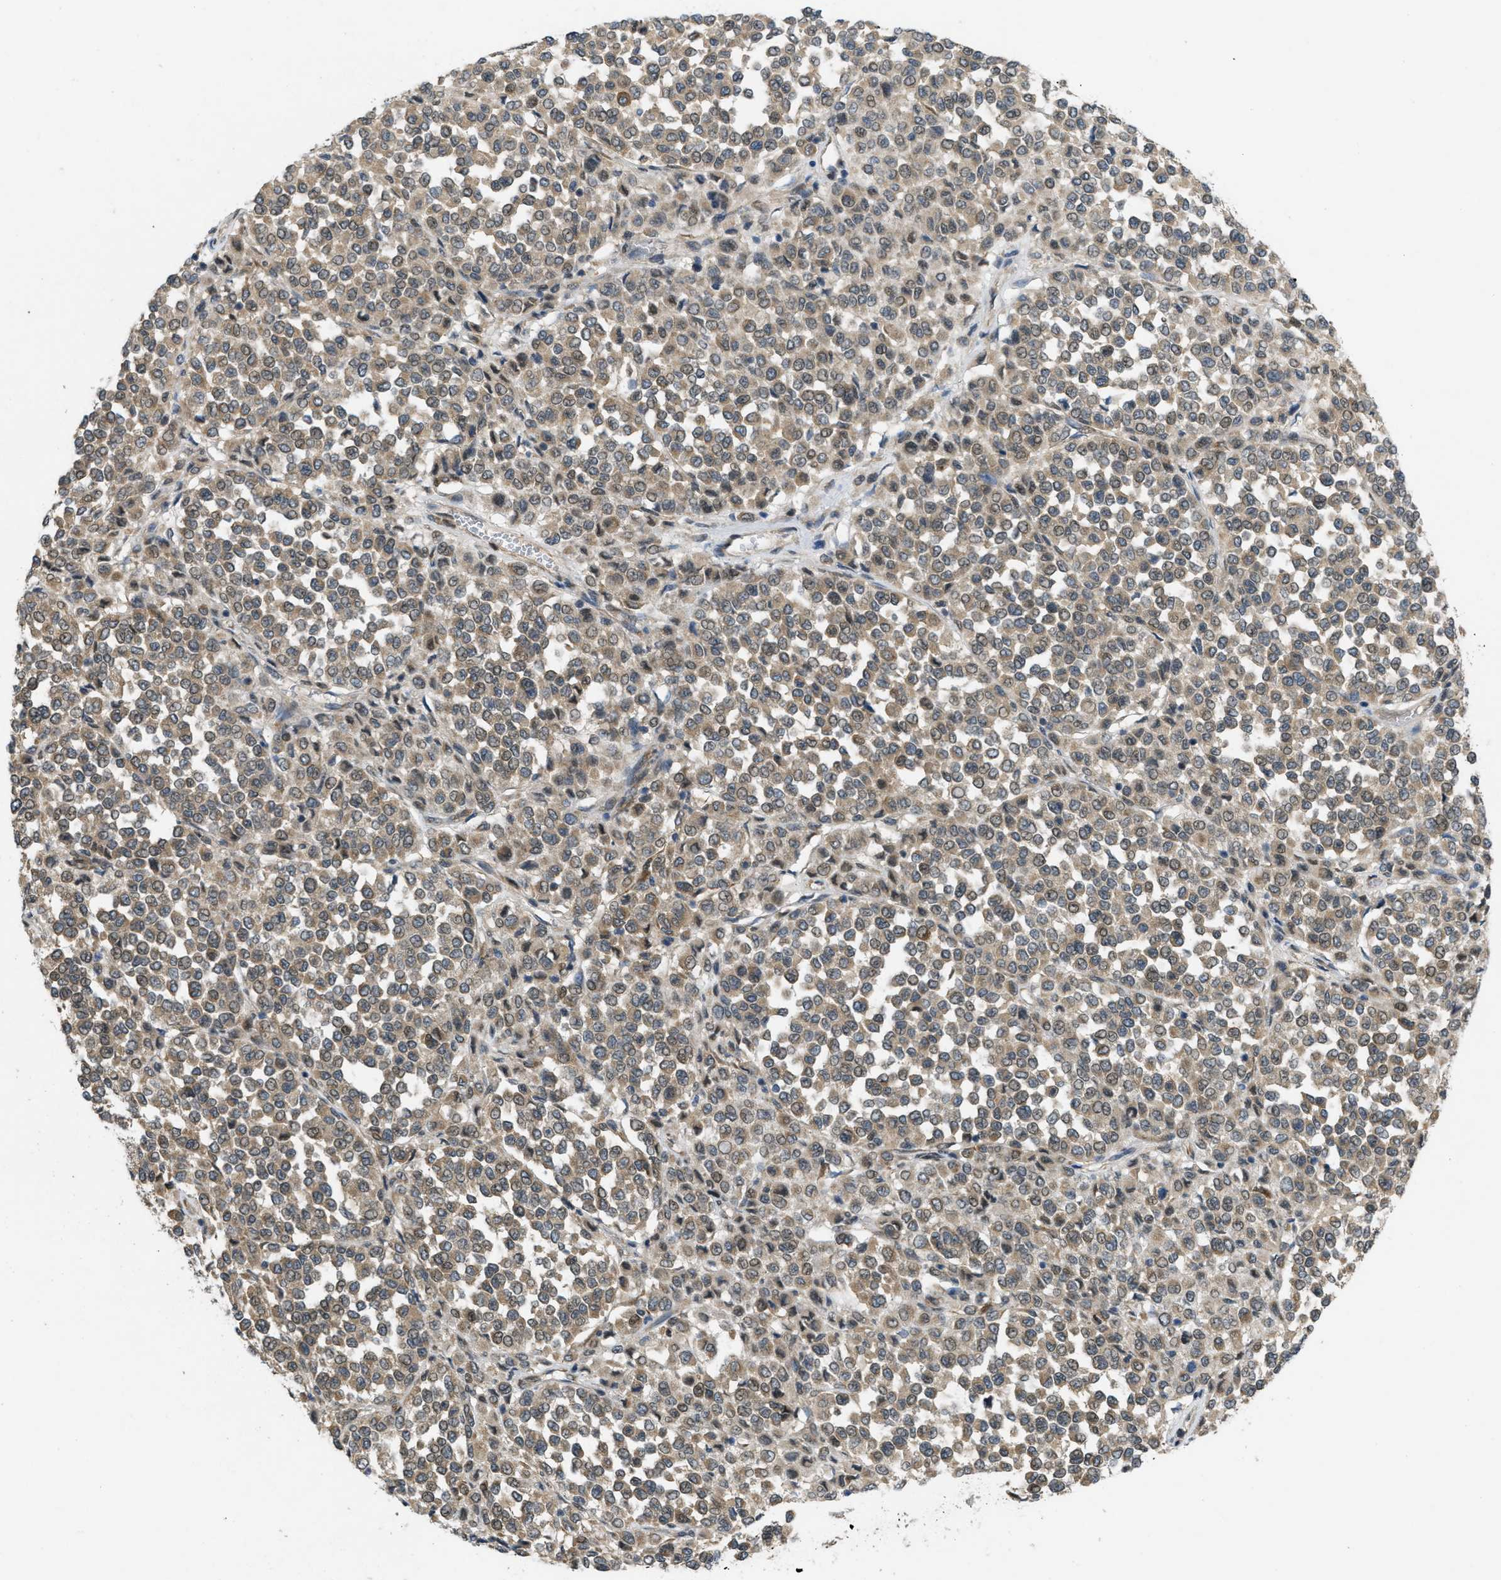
{"staining": {"intensity": "weak", "quantity": ">75%", "location": "cytoplasmic/membranous"}, "tissue": "melanoma", "cell_type": "Tumor cells", "image_type": "cancer", "snomed": [{"axis": "morphology", "description": "Malignant melanoma, Metastatic site"}, {"axis": "topography", "description": "Pancreas"}], "caption": "A brown stain highlights weak cytoplasmic/membranous staining of a protein in human malignant melanoma (metastatic site) tumor cells.", "gene": "IFNLR1", "patient": {"sex": "female", "age": 30}}